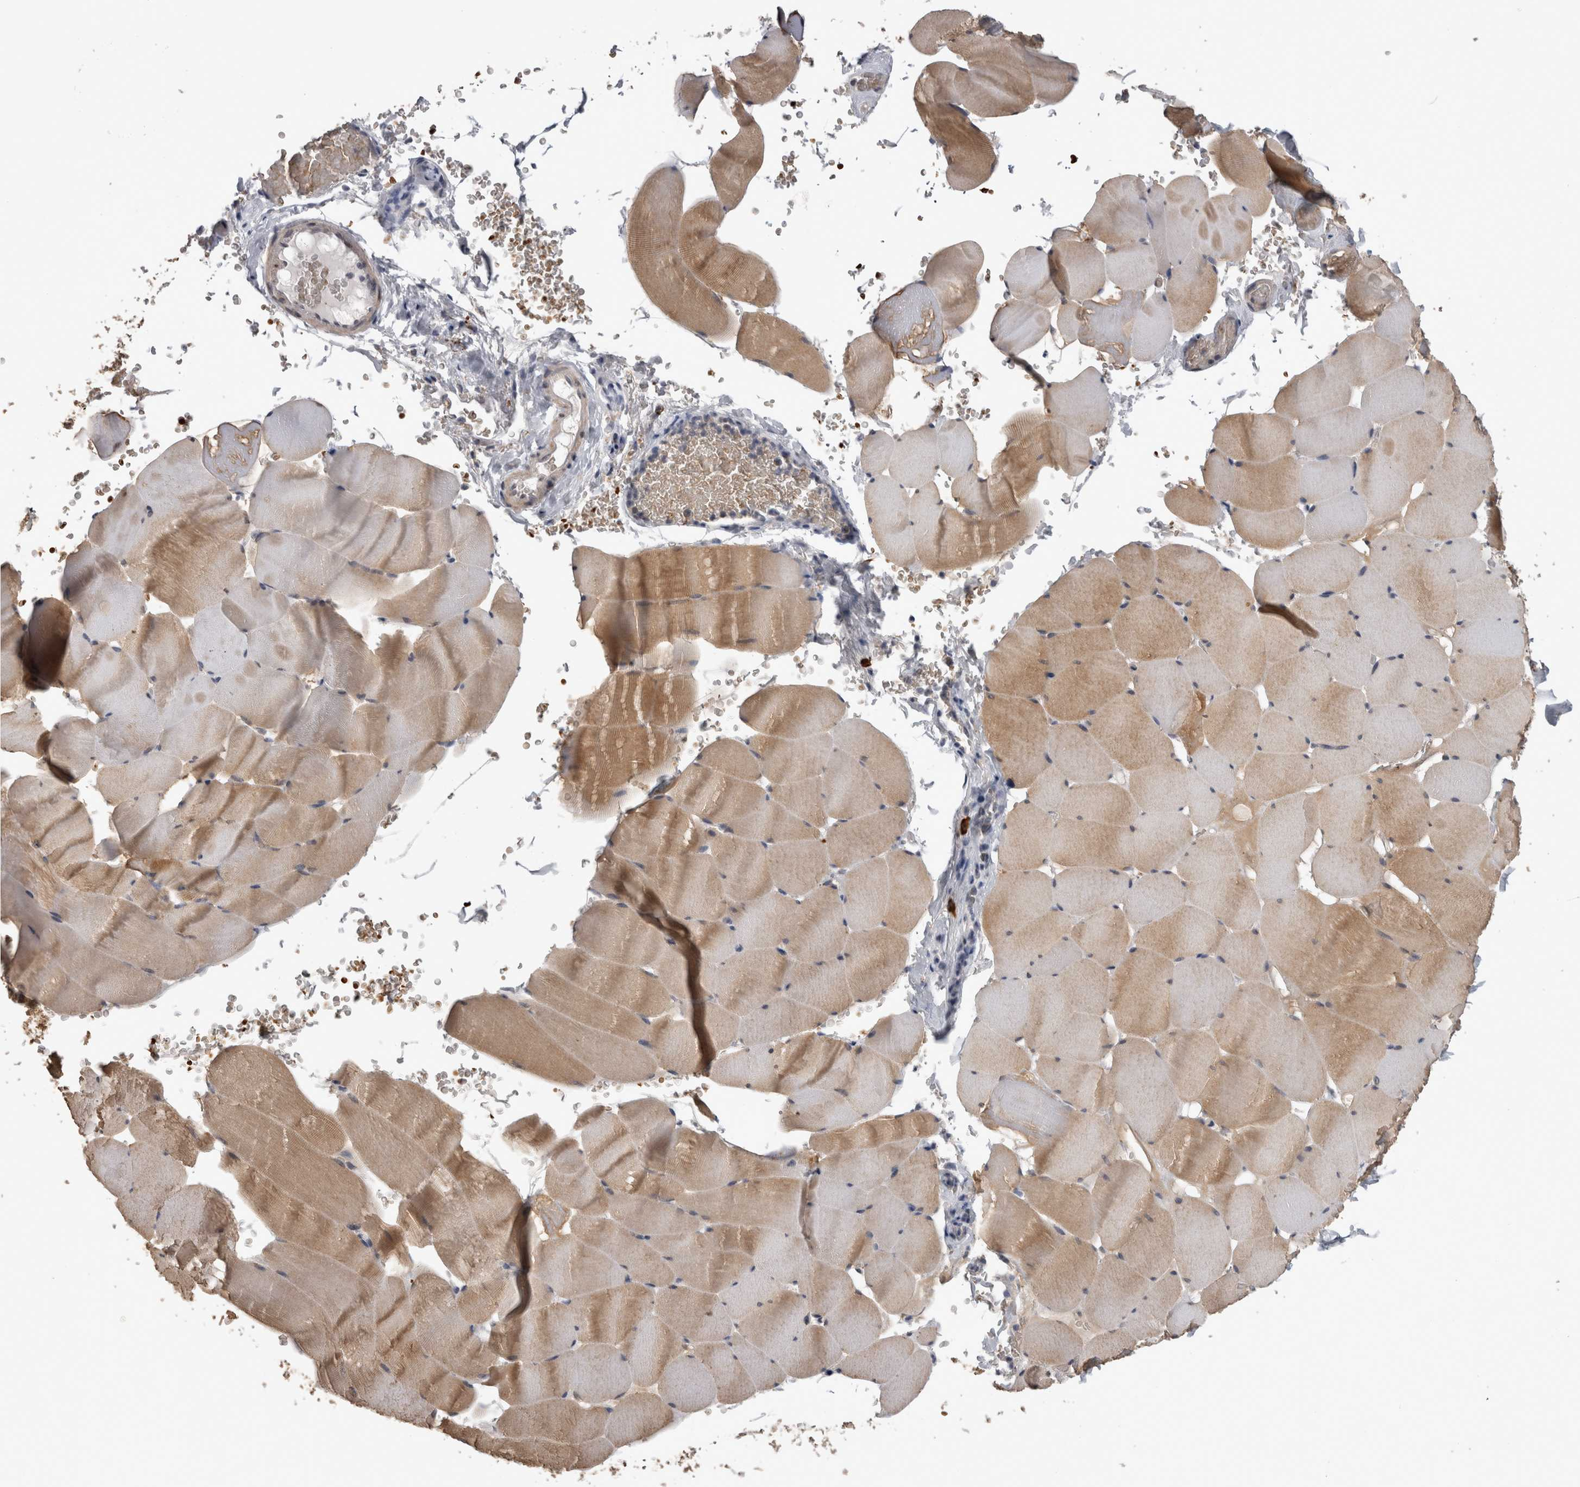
{"staining": {"intensity": "moderate", "quantity": ">75%", "location": "cytoplasmic/membranous"}, "tissue": "skeletal muscle", "cell_type": "Myocytes", "image_type": "normal", "snomed": [{"axis": "morphology", "description": "Normal tissue, NOS"}, {"axis": "topography", "description": "Skeletal muscle"}], "caption": "Human skeletal muscle stained with a brown dye demonstrates moderate cytoplasmic/membranous positive positivity in about >75% of myocytes.", "gene": "PEBP4", "patient": {"sex": "male", "age": 62}}